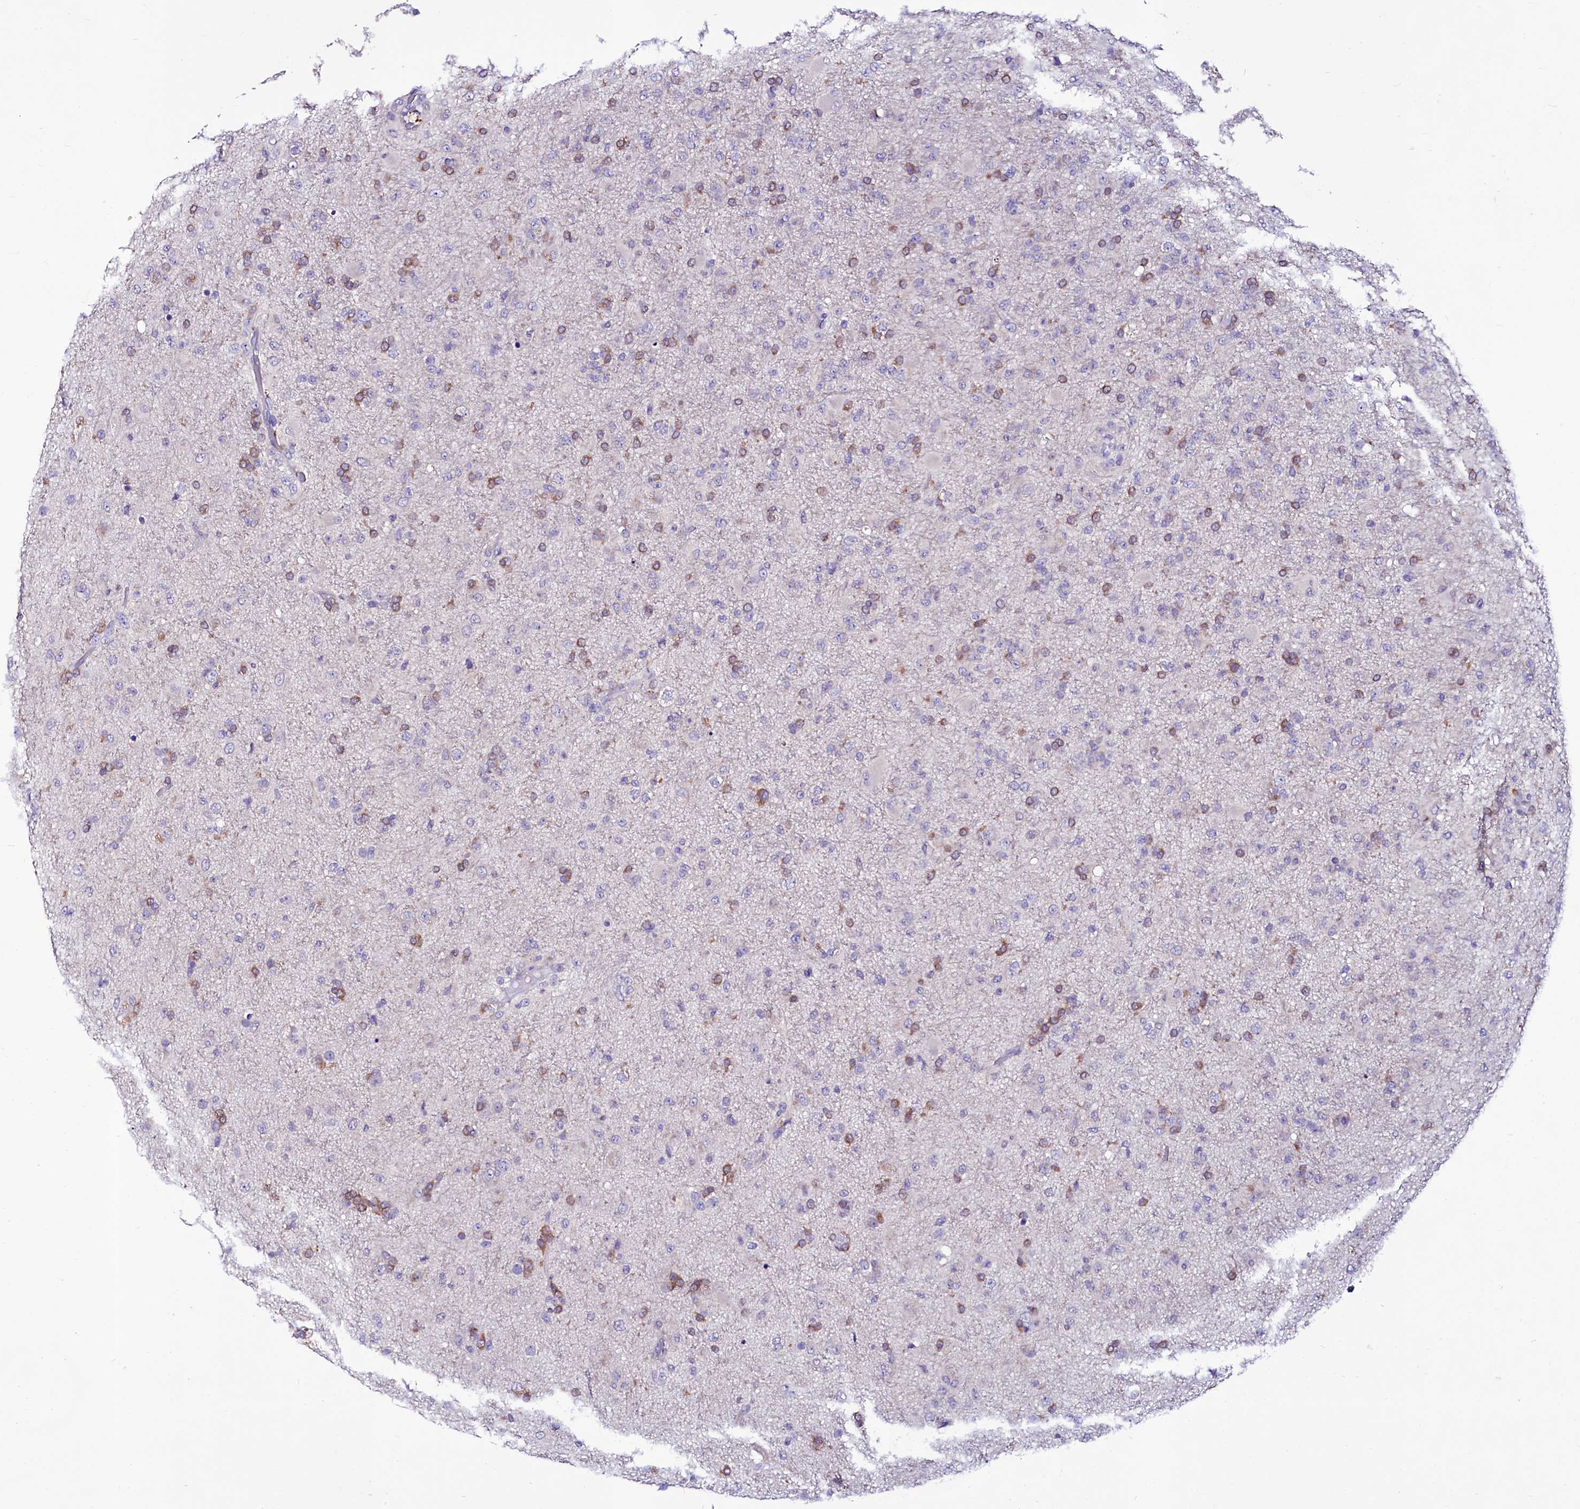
{"staining": {"intensity": "moderate", "quantity": "<25%", "location": "cytoplasmic/membranous"}, "tissue": "glioma", "cell_type": "Tumor cells", "image_type": "cancer", "snomed": [{"axis": "morphology", "description": "Glioma, malignant, Low grade"}, {"axis": "topography", "description": "Brain"}], "caption": "This photomicrograph shows immunohistochemistry (IHC) staining of glioma, with low moderate cytoplasmic/membranous positivity in approximately <25% of tumor cells.", "gene": "ABHD5", "patient": {"sex": "male", "age": 65}}